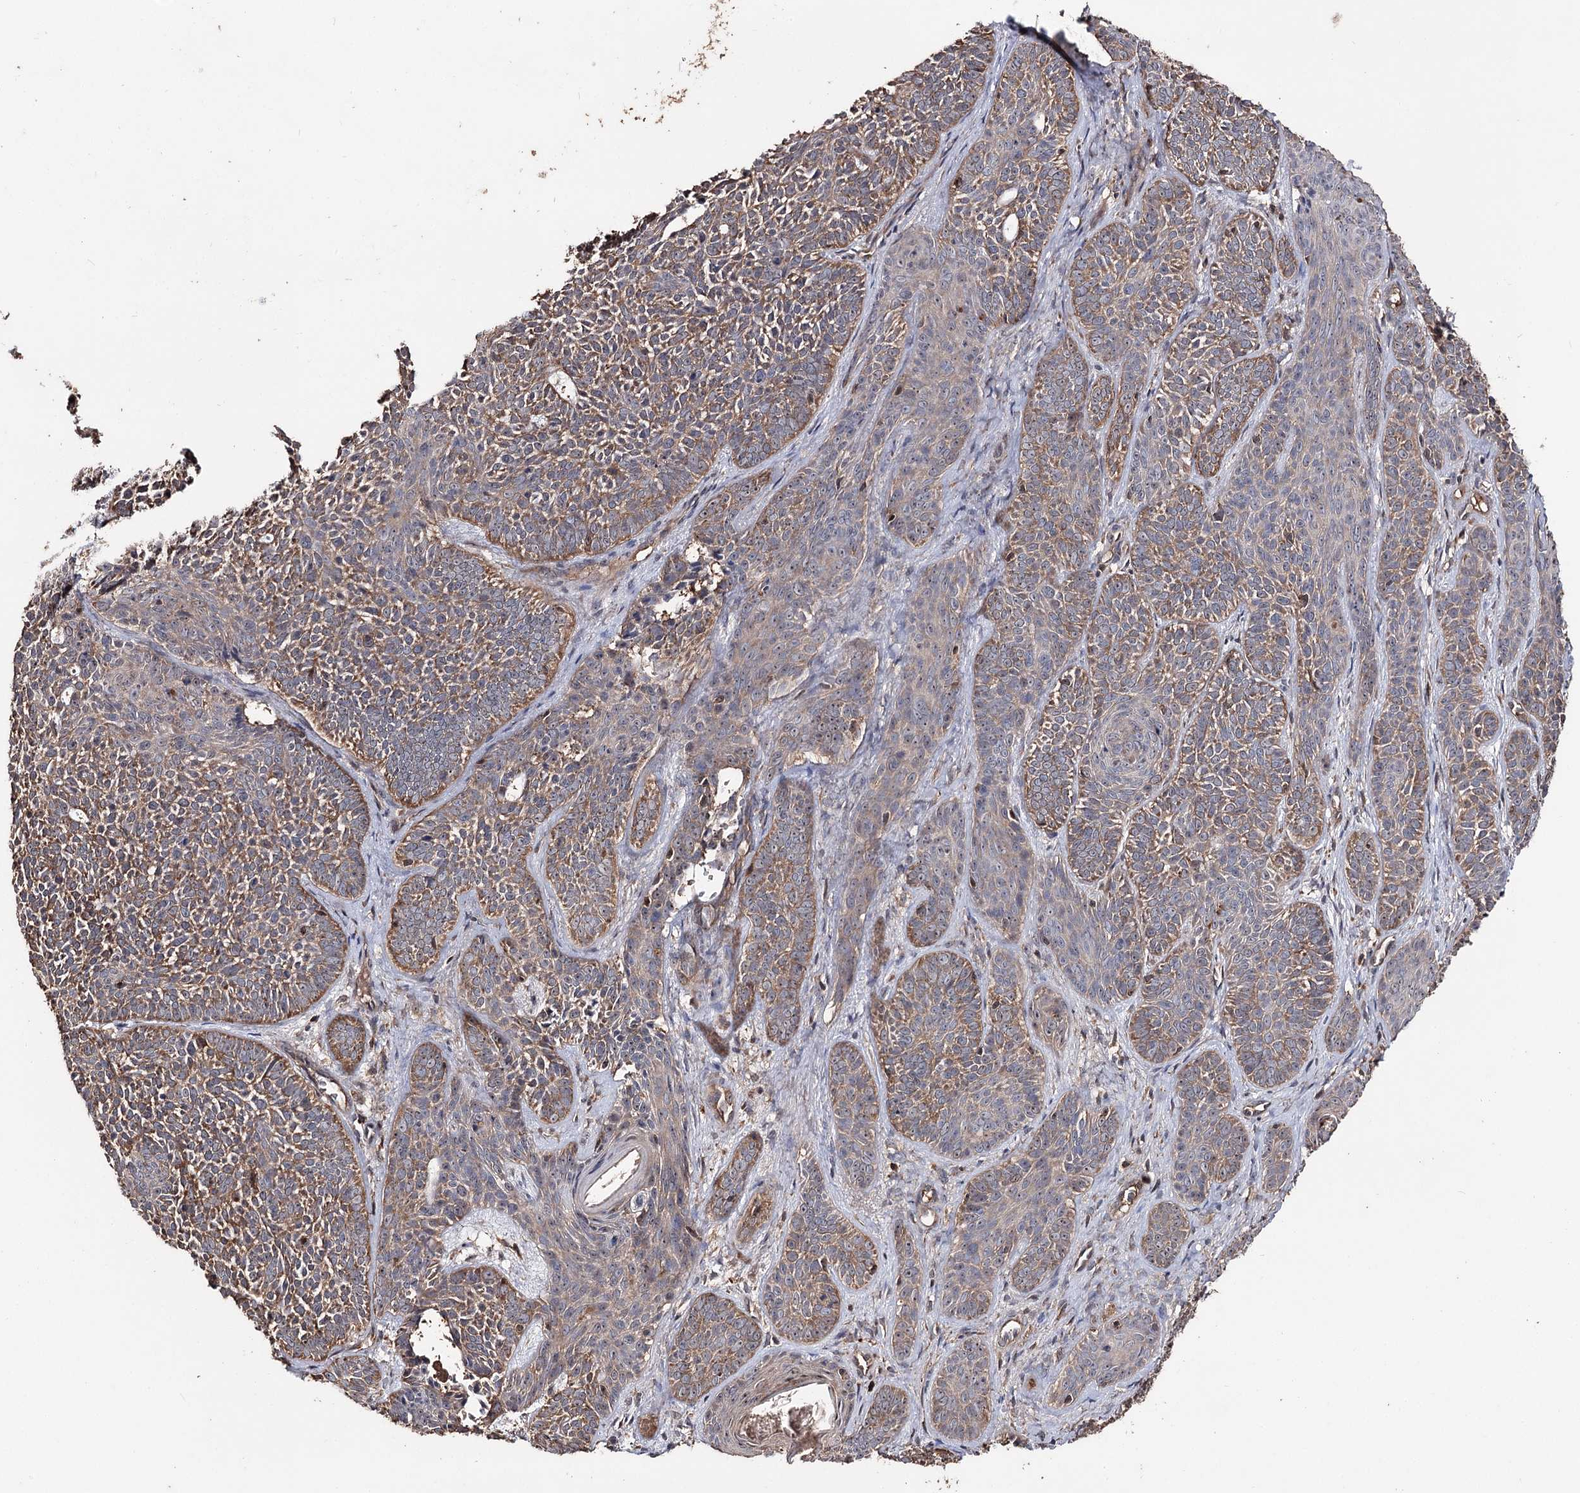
{"staining": {"intensity": "moderate", "quantity": ">75%", "location": "cytoplasmic/membranous"}, "tissue": "skin cancer", "cell_type": "Tumor cells", "image_type": "cancer", "snomed": [{"axis": "morphology", "description": "Basal cell carcinoma"}, {"axis": "topography", "description": "Skin"}], "caption": "Protein expression analysis of human basal cell carcinoma (skin) reveals moderate cytoplasmic/membranous expression in about >75% of tumor cells.", "gene": "FAM53B", "patient": {"sex": "male", "age": 85}}